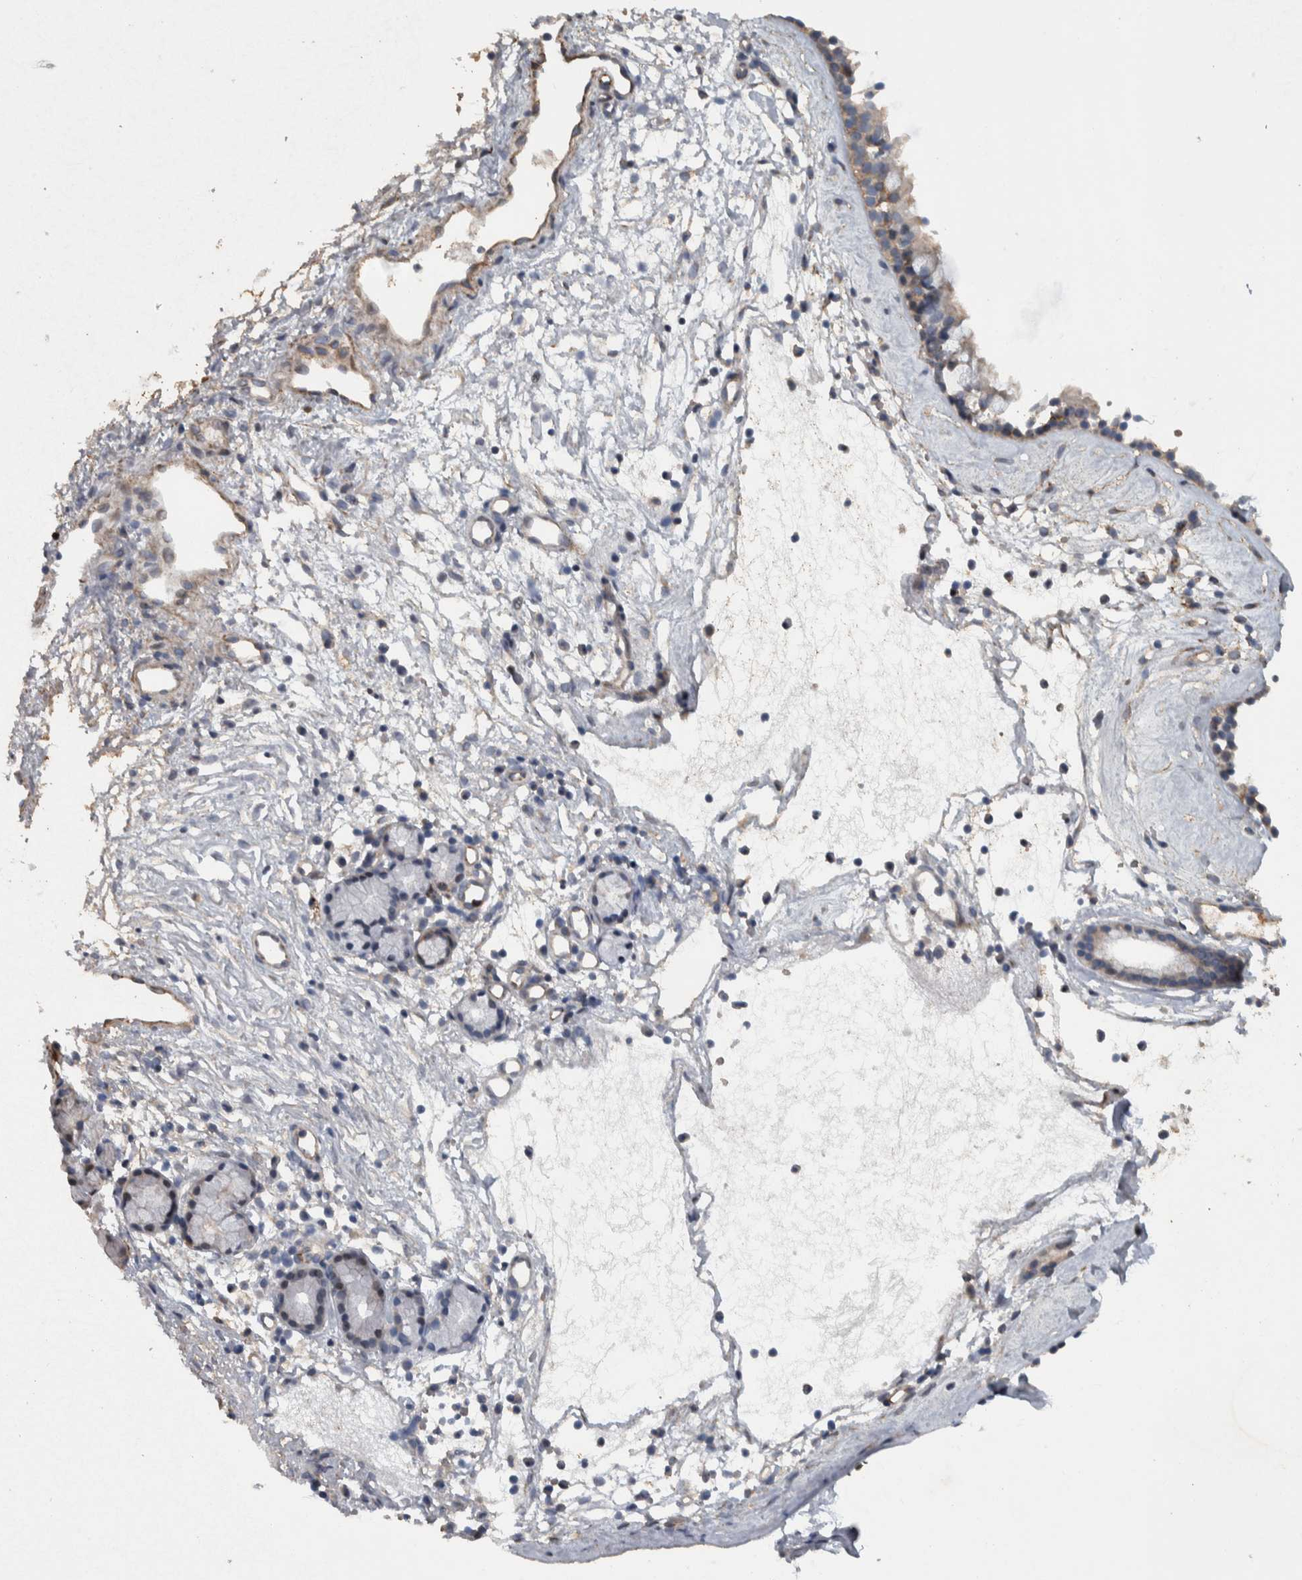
{"staining": {"intensity": "weak", "quantity": ">75%", "location": "cytoplasmic/membranous"}, "tissue": "nasopharynx", "cell_type": "Respiratory epithelial cells", "image_type": "normal", "snomed": [{"axis": "morphology", "description": "Normal tissue, NOS"}, {"axis": "topography", "description": "Nasopharynx"}], "caption": "A histopathology image showing weak cytoplasmic/membranous staining in about >75% of respiratory epithelial cells in normal nasopharynx, as visualized by brown immunohistochemical staining.", "gene": "NT5C2", "patient": {"sex": "female", "age": 42}}